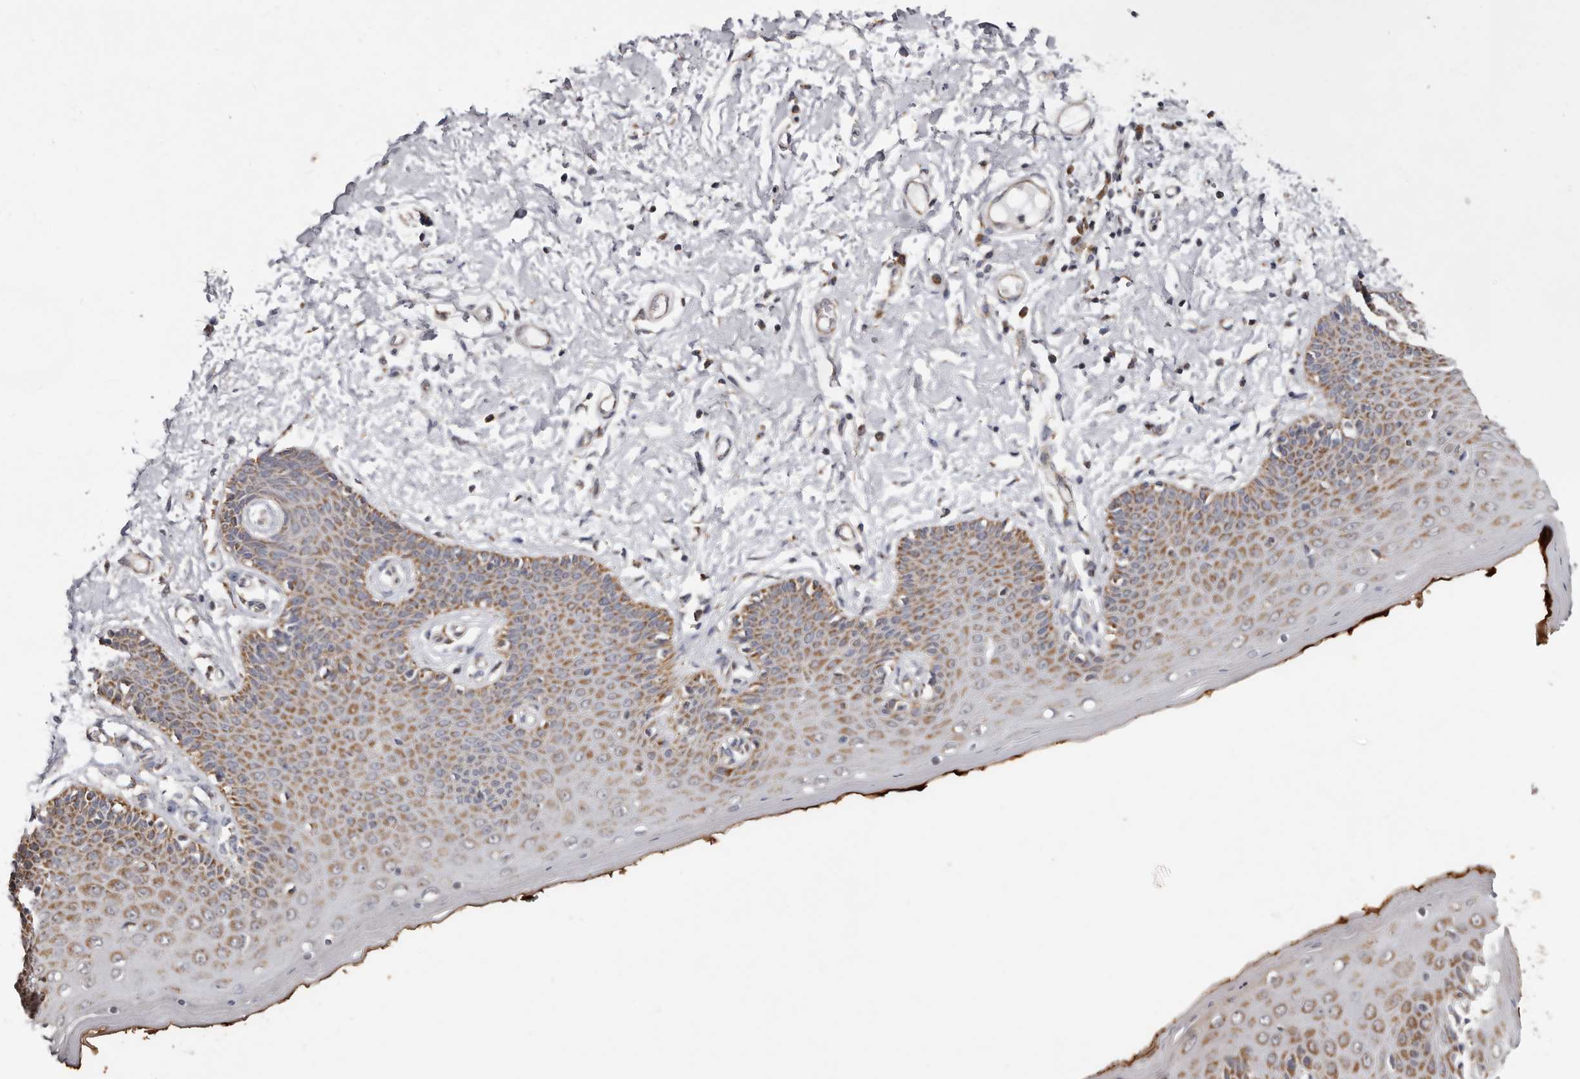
{"staining": {"intensity": "moderate", "quantity": ">75%", "location": "cytoplasmic/membranous"}, "tissue": "skin", "cell_type": "Epidermal cells", "image_type": "normal", "snomed": [{"axis": "morphology", "description": "Normal tissue, NOS"}, {"axis": "topography", "description": "Vulva"}], "caption": "Skin stained for a protein shows moderate cytoplasmic/membranous positivity in epidermal cells.", "gene": "MRPL18", "patient": {"sex": "female", "age": 66}}